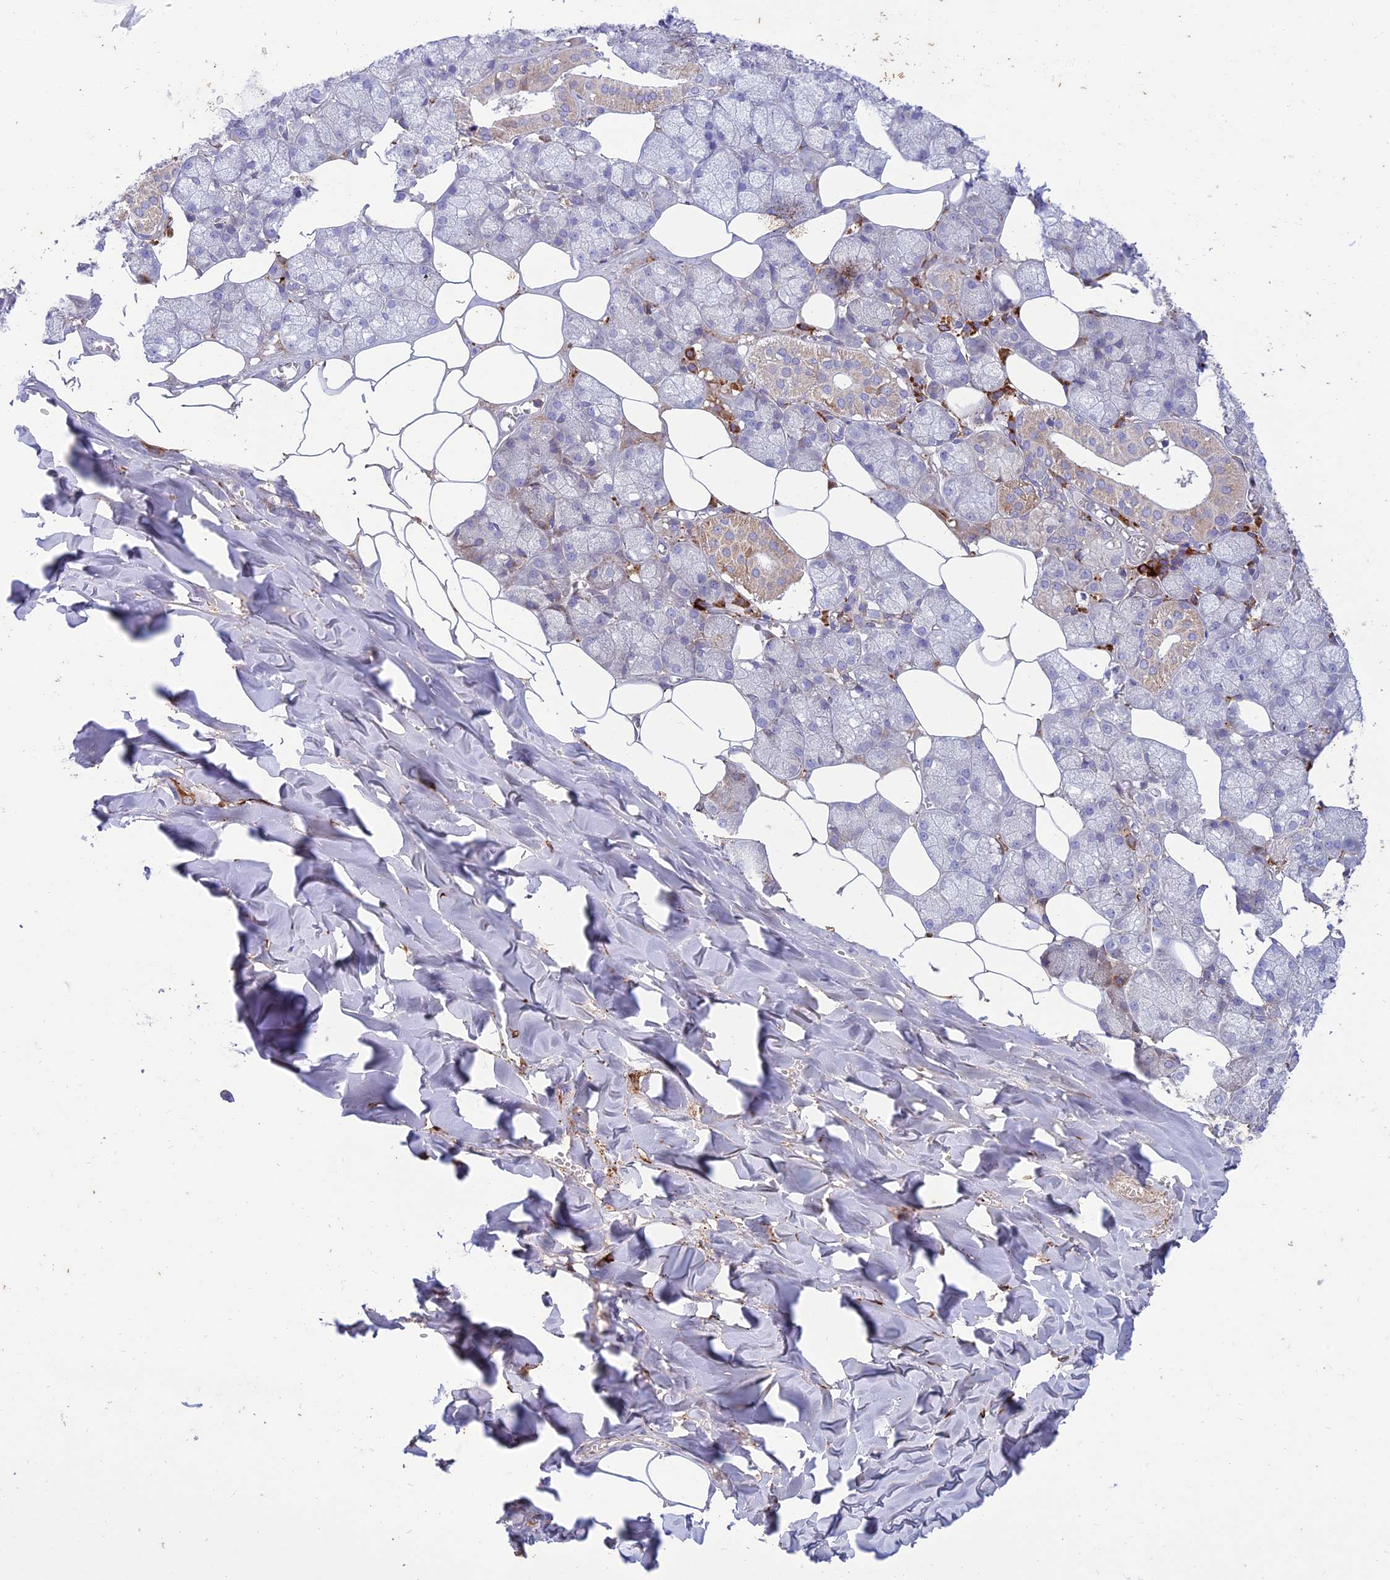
{"staining": {"intensity": "moderate", "quantity": "<25%", "location": "cytoplasmic/membranous"}, "tissue": "salivary gland", "cell_type": "Glandular cells", "image_type": "normal", "snomed": [{"axis": "morphology", "description": "Normal tissue, NOS"}, {"axis": "topography", "description": "Salivary gland"}], "caption": "Protein analysis of unremarkable salivary gland shows moderate cytoplasmic/membranous staining in about <25% of glandular cells. (Stains: DAB in brown, nuclei in blue, Microscopy: brightfield microscopy at high magnification).", "gene": "RCN3", "patient": {"sex": "male", "age": 62}}